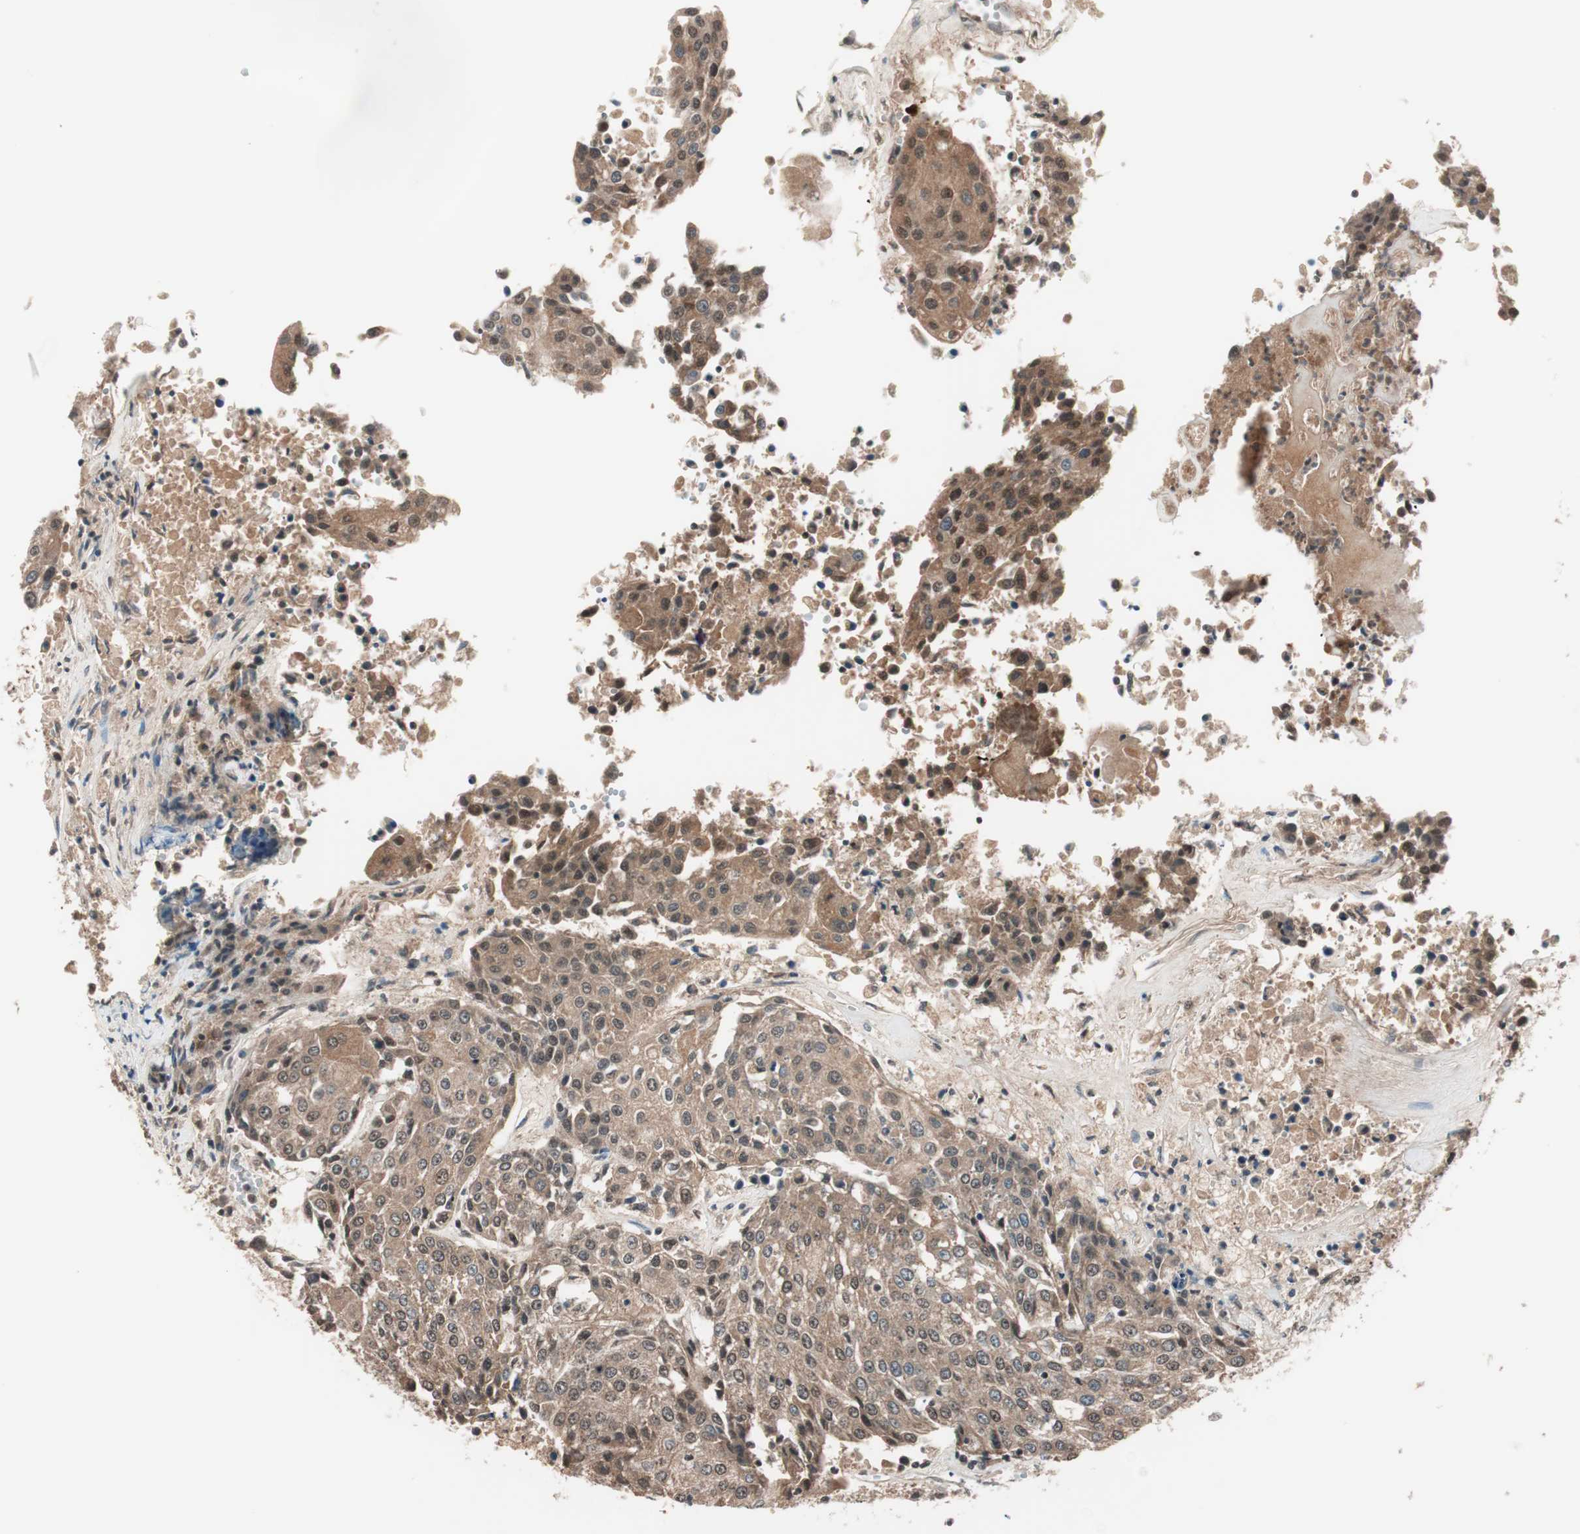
{"staining": {"intensity": "moderate", "quantity": ">75%", "location": "cytoplasmic/membranous"}, "tissue": "urothelial cancer", "cell_type": "Tumor cells", "image_type": "cancer", "snomed": [{"axis": "morphology", "description": "Urothelial carcinoma, High grade"}, {"axis": "topography", "description": "Urinary bladder"}], "caption": "A histopathology image of human urothelial cancer stained for a protein reveals moderate cytoplasmic/membranous brown staining in tumor cells. (DAB IHC with brightfield microscopy, high magnification).", "gene": "NFRKB", "patient": {"sex": "female", "age": 85}}